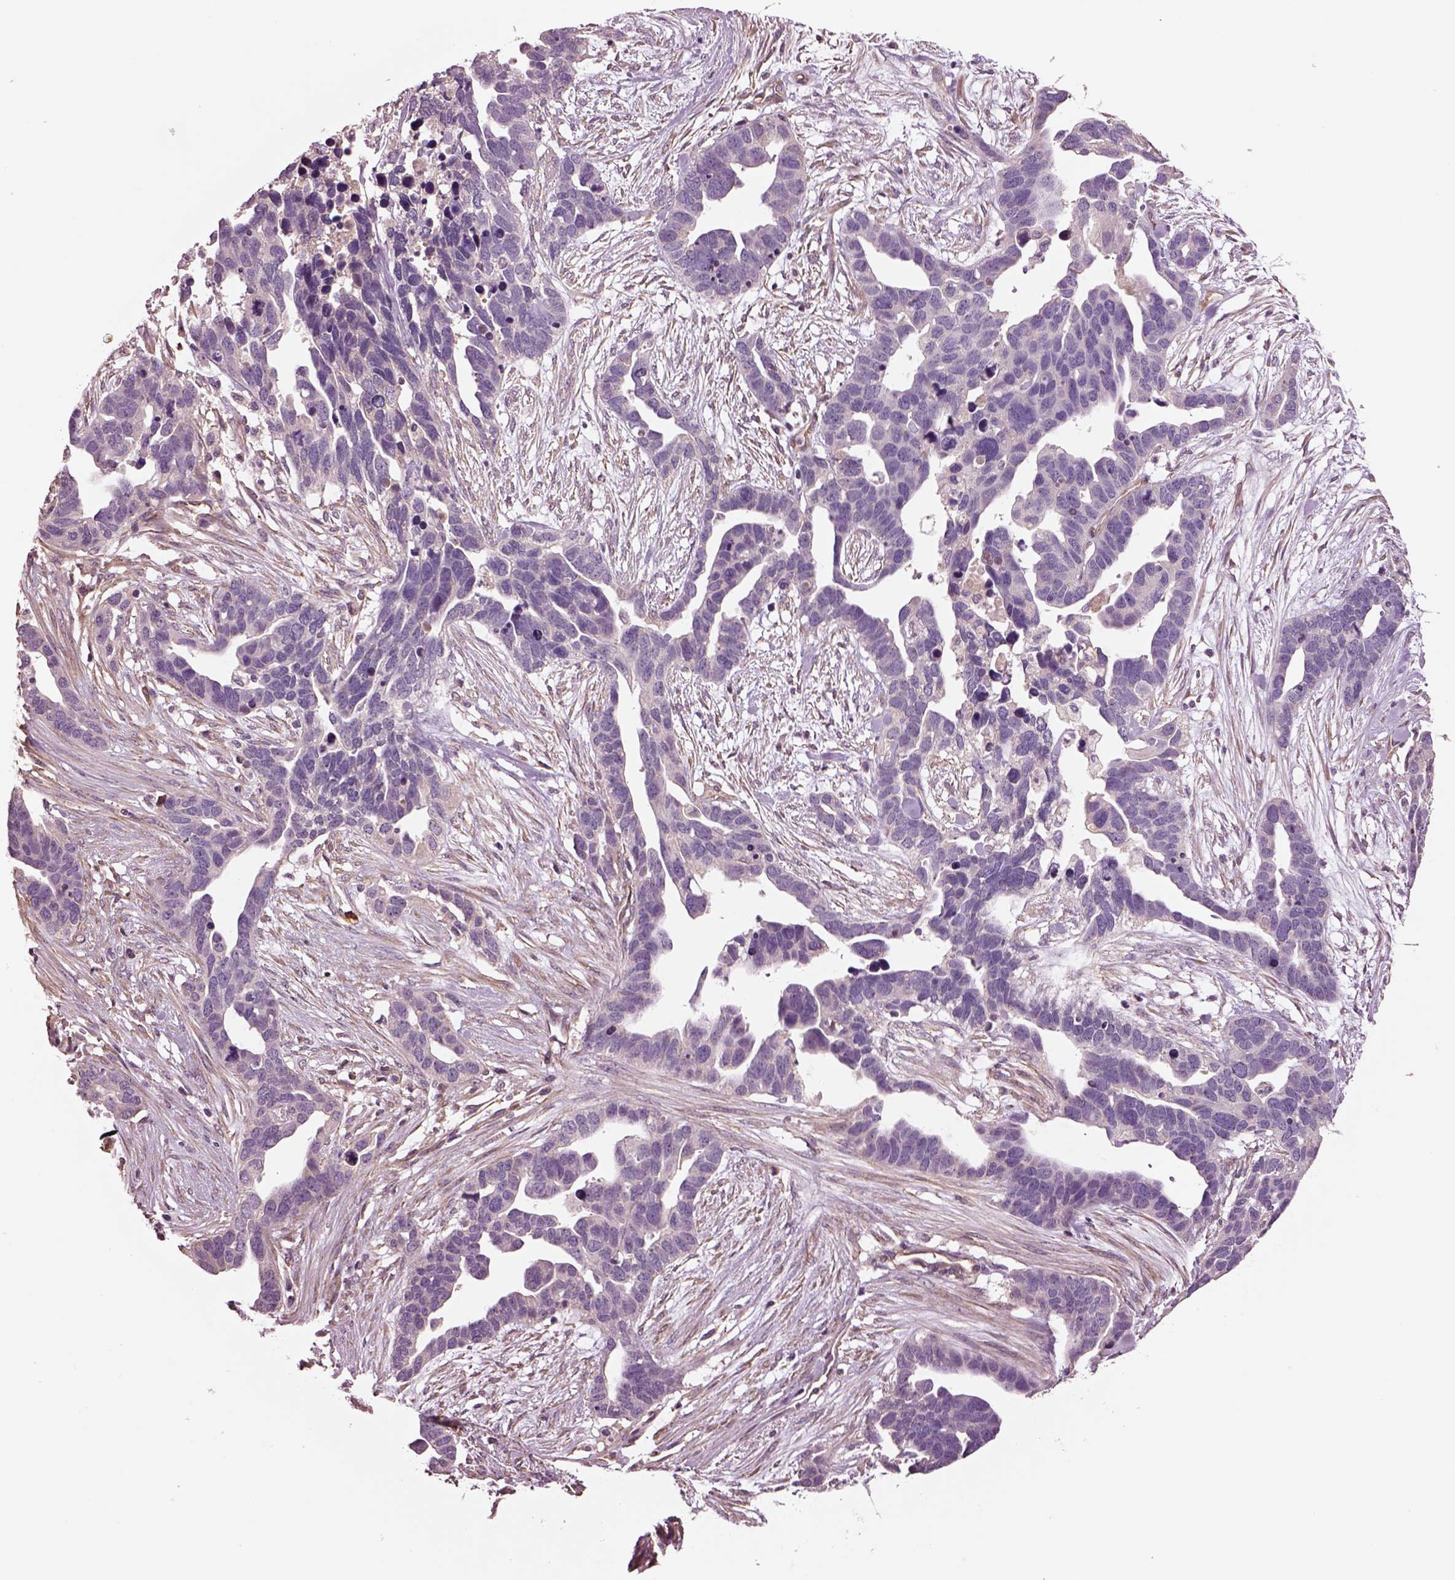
{"staining": {"intensity": "negative", "quantity": "none", "location": "none"}, "tissue": "ovarian cancer", "cell_type": "Tumor cells", "image_type": "cancer", "snomed": [{"axis": "morphology", "description": "Cystadenocarcinoma, serous, NOS"}, {"axis": "topography", "description": "Ovary"}], "caption": "Immunohistochemical staining of human ovarian cancer (serous cystadenocarcinoma) shows no significant staining in tumor cells.", "gene": "HTR1B", "patient": {"sex": "female", "age": 54}}